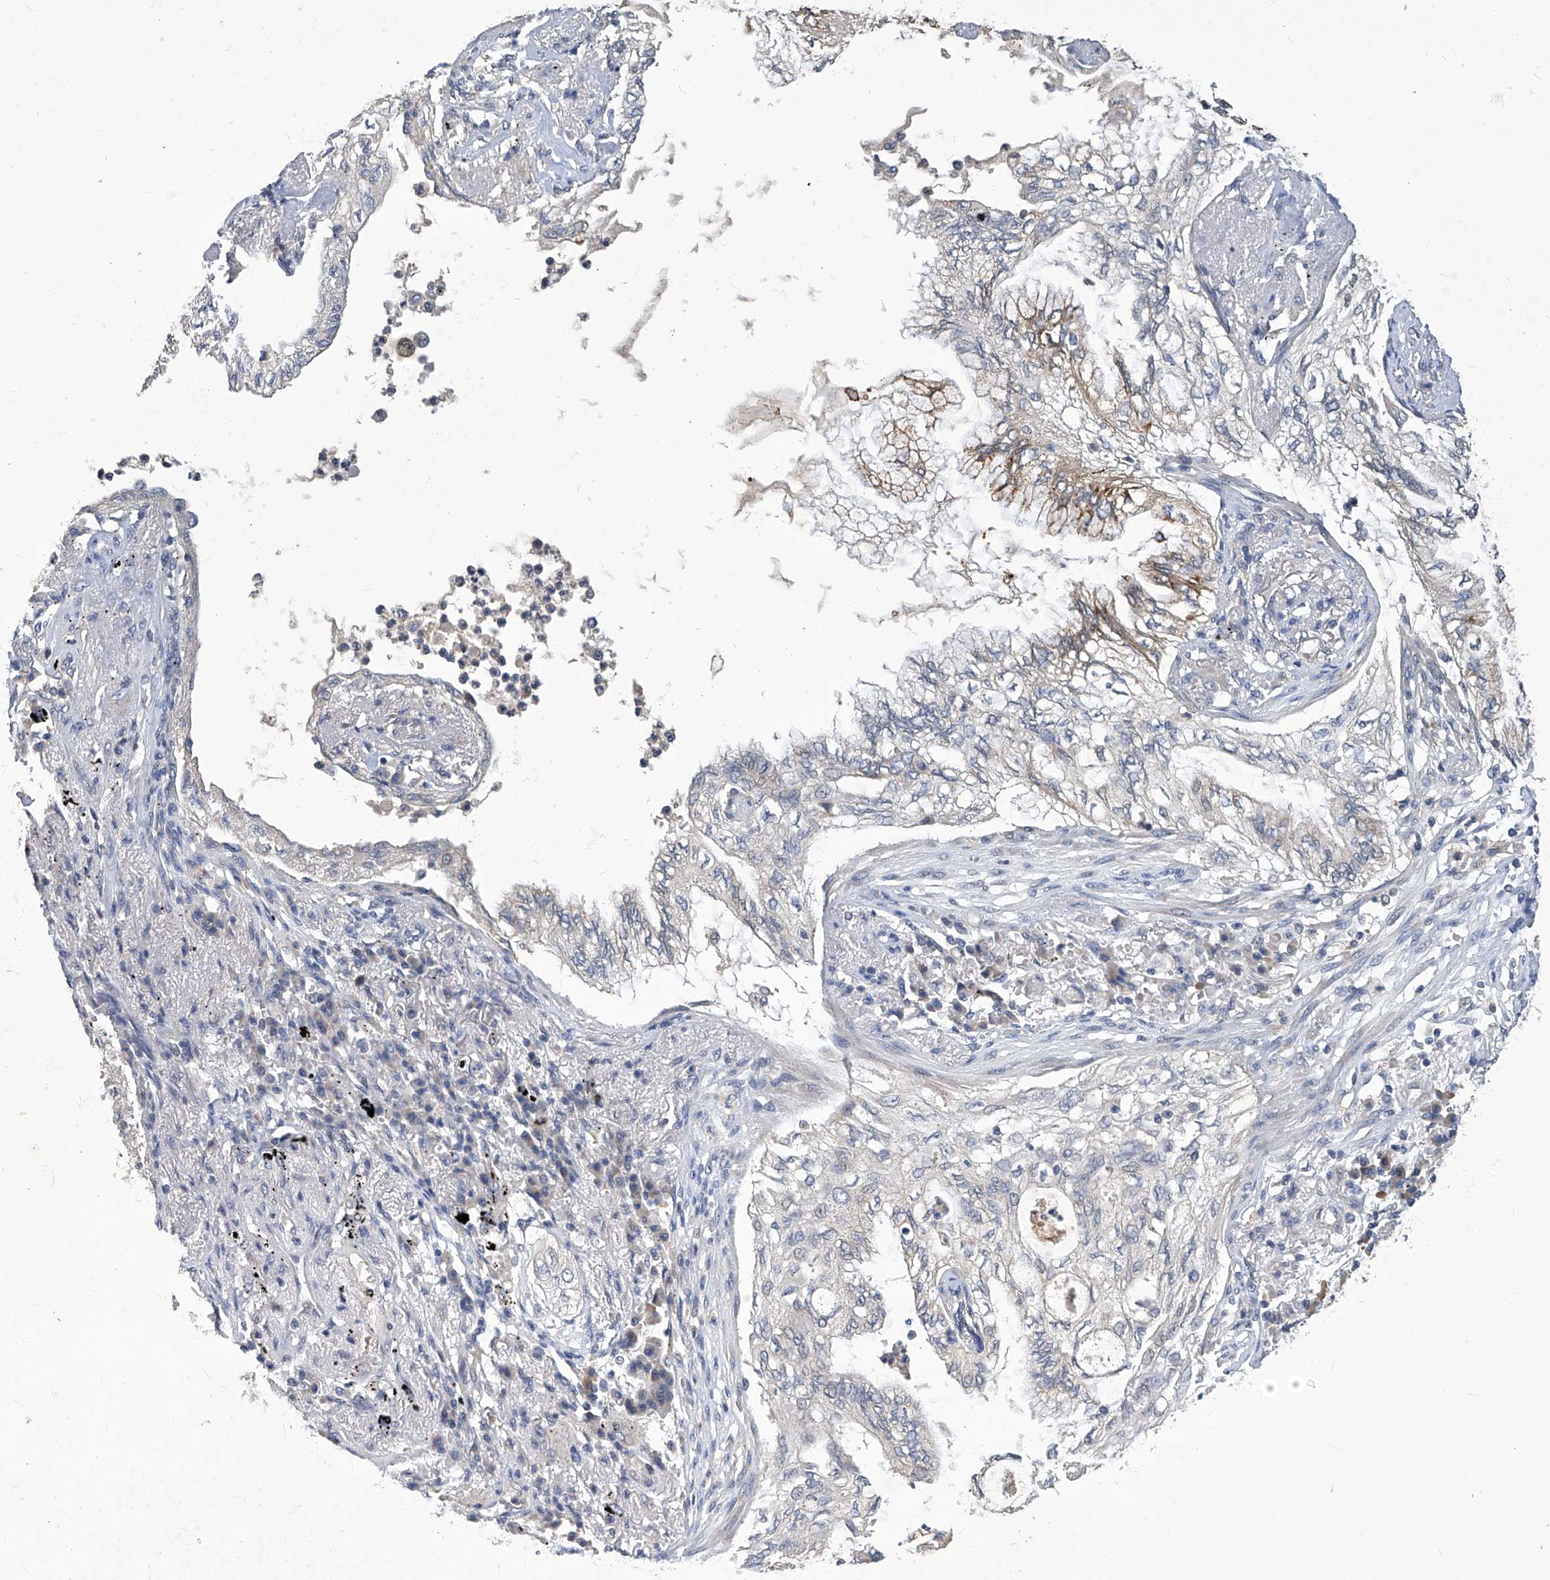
{"staining": {"intensity": "negative", "quantity": "none", "location": "none"}, "tissue": "lung cancer", "cell_type": "Tumor cells", "image_type": "cancer", "snomed": [{"axis": "morphology", "description": "Normal tissue, NOS"}, {"axis": "morphology", "description": "Adenocarcinoma, NOS"}, {"axis": "topography", "description": "Bronchus"}, {"axis": "topography", "description": "Lung"}], "caption": "Immunohistochemical staining of lung adenocarcinoma demonstrates no significant positivity in tumor cells.", "gene": "TGFBR1", "patient": {"sex": "female", "age": 70}}